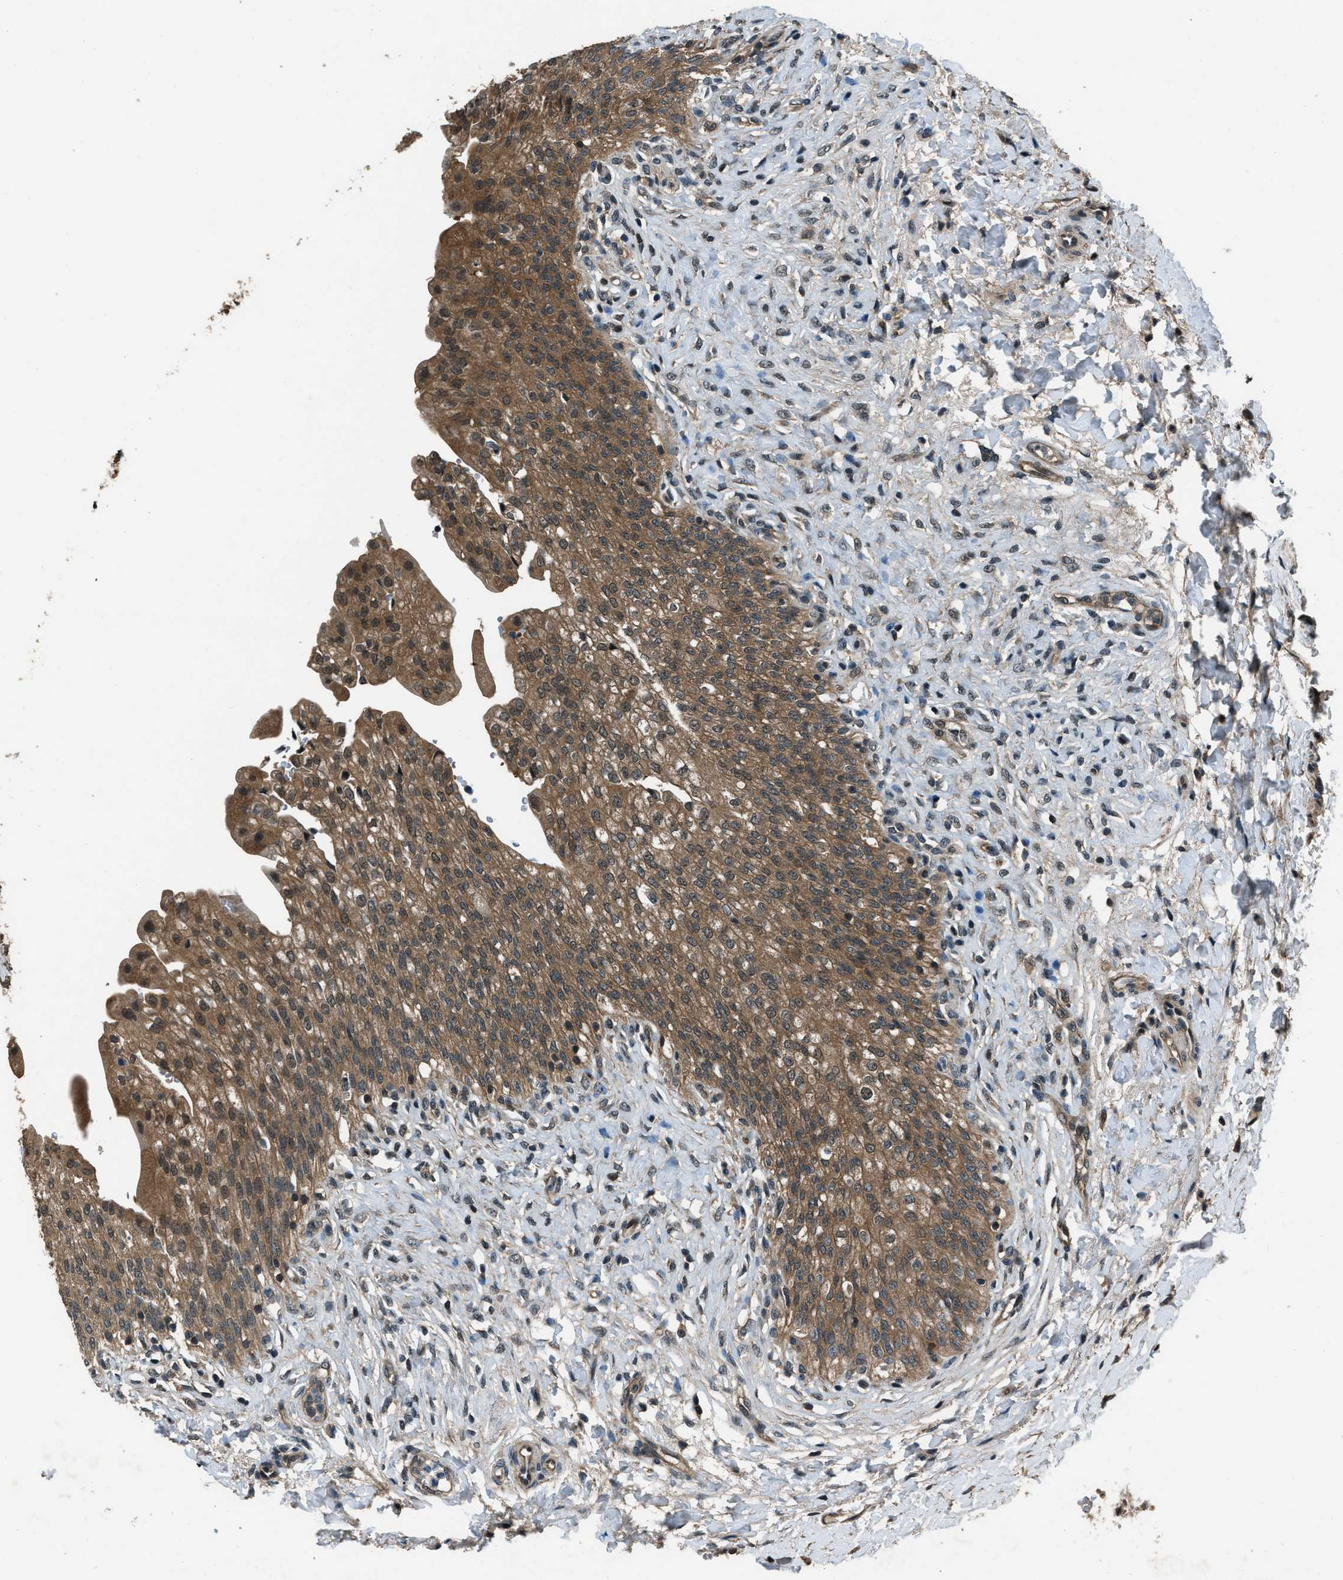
{"staining": {"intensity": "strong", "quantity": ">75%", "location": "cytoplasmic/membranous"}, "tissue": "urinary bladder", "cell_type": "Urothelial cells", "image_type": "normal", "snomed": [{"axis": "morphology", "description": "Urothelial carcinoma, High grade"}, {"axis": "topography", "description": "Urinary bladder"}], "caption": "Brown immunohistochemical staining in benign urinary bladder displays strong cytoplasmic/membranous positivity in about >75% of urothelial cells.", "gene": "NUDCD3", "patient": {"sex": "male", "age": 46}}